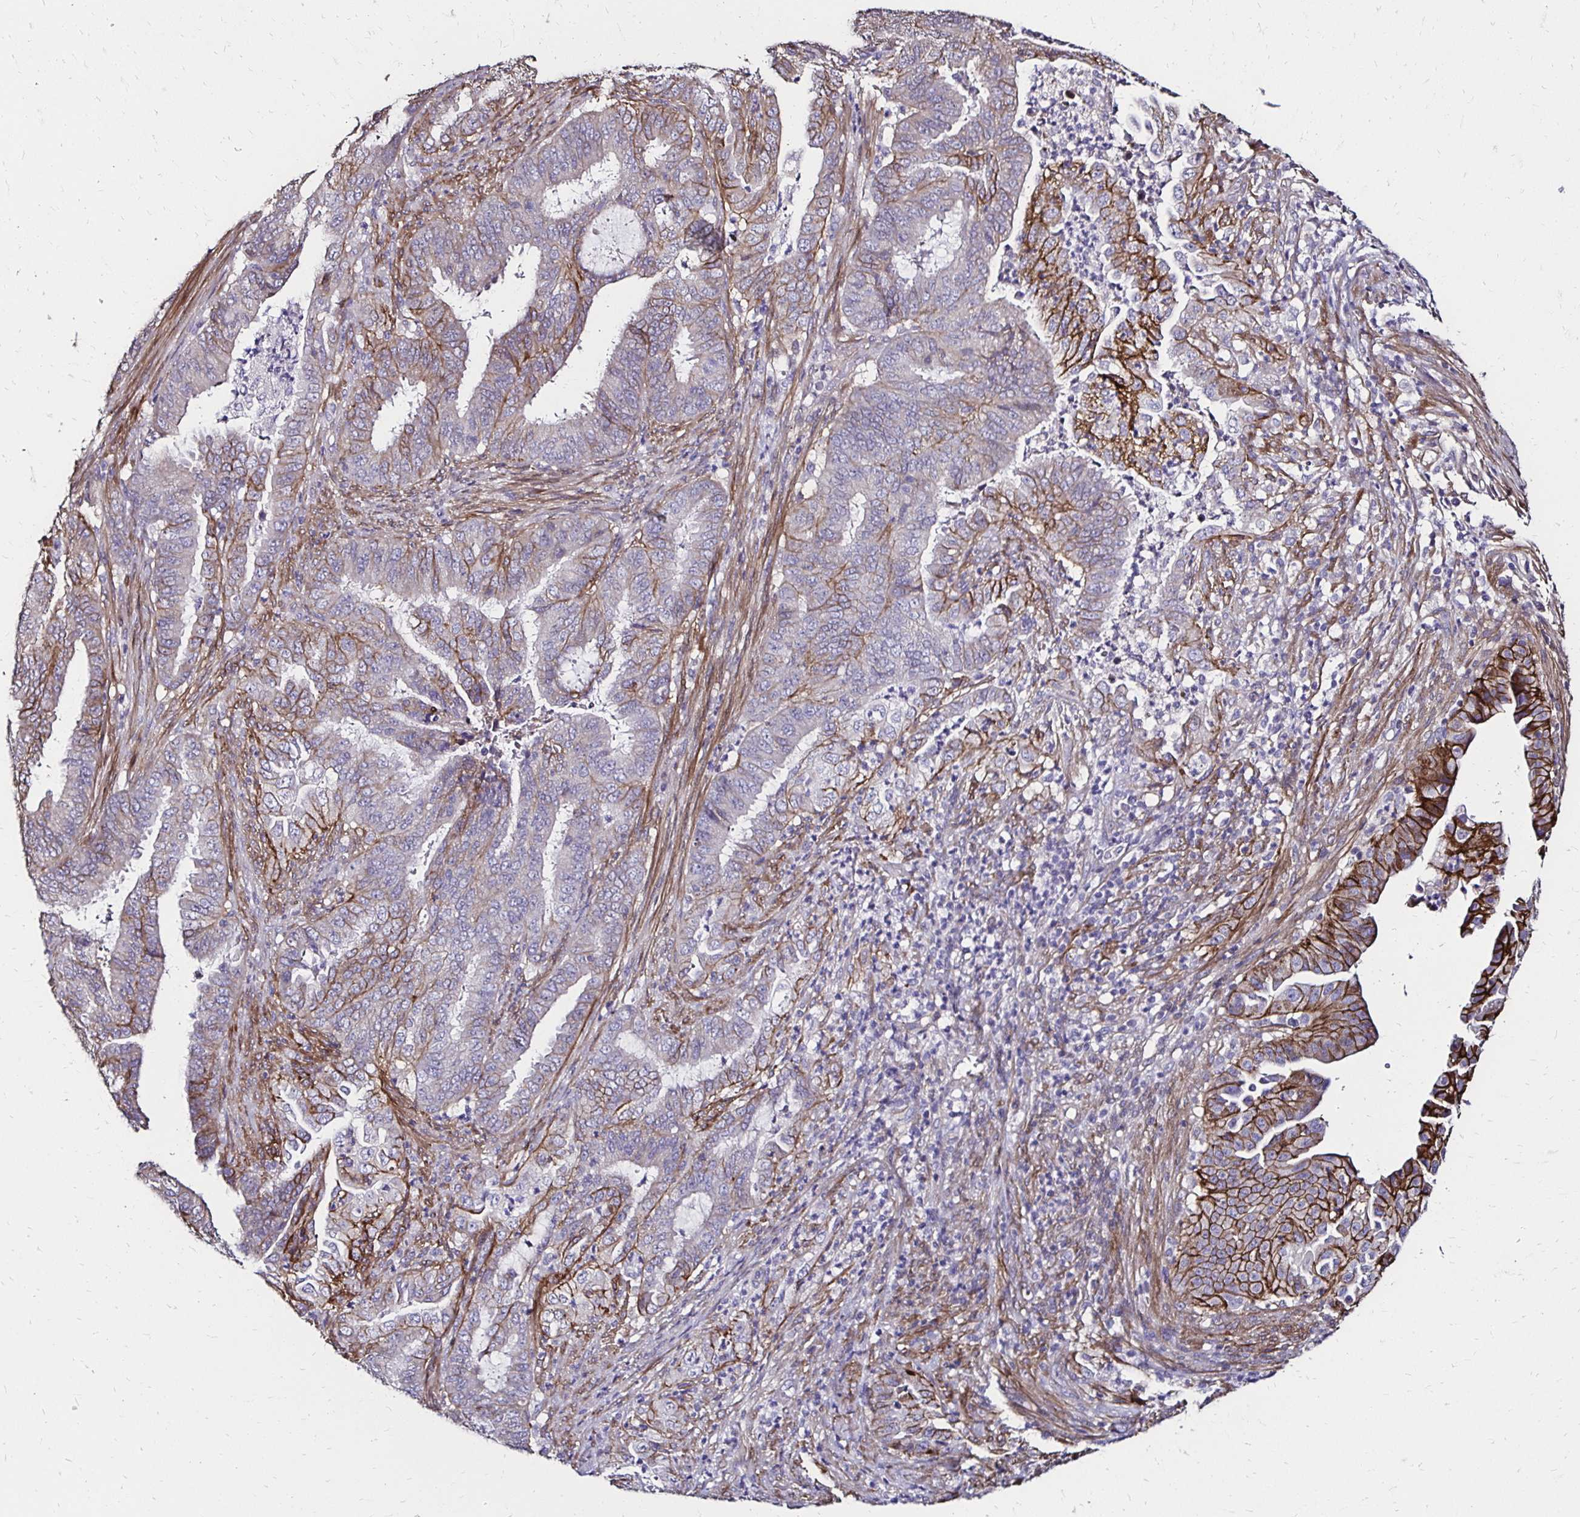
{"staining": {"intensity": "negative", "quantity": "none", "location": "none"}, "tissue": "endometrial cancer", "cell_type": "Tumor cells", "image_type": "cancer", "snomed": [{"axis": "morphology", "description": "Adenocarcinoma, NOS"}, {"axis": "topography", "description": "Endometrium"}], "caption": "Immunohistochemistry (IHC) photomicrograph of human endometrial cancer stained for a protein (brown), which displays no staining in tumor cells. The staining is performed using DAB brown chromogen with nuclei counter-stained in using hematoxylin.", "gene": "ITGB1", "patient": {"sex": "female", "age": 51}}